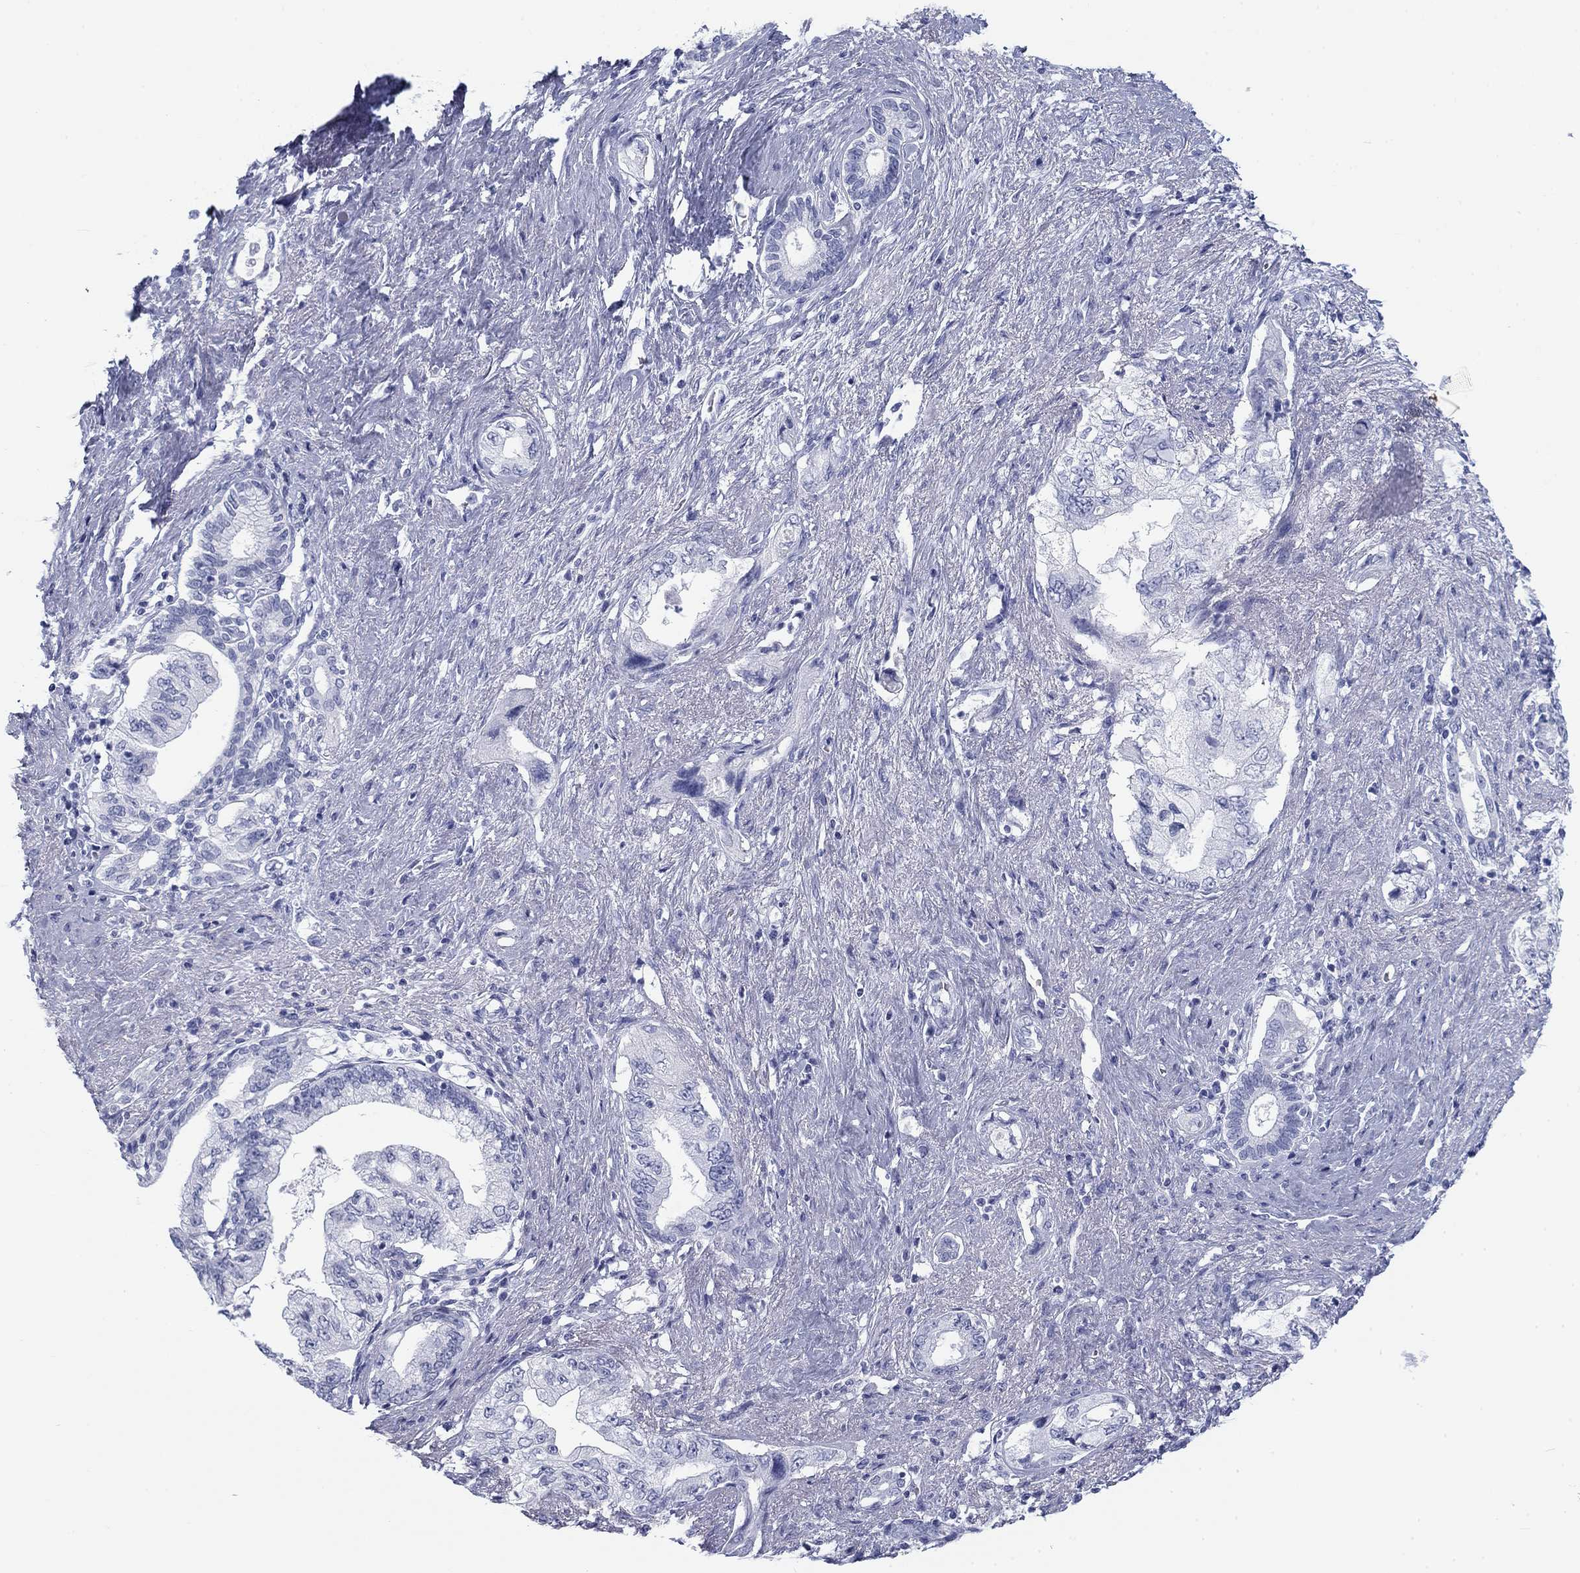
{"staining": {"intensity": "negative", "quantity": "none", "location": "none"}, "tissue": "pancreatic cancer", "cell_type": "Tumor cells", "image_type": "cancer", "snomed": [{"axis": "morphology", "description": "Adenocarcinoma, NOS"}, {"axis": "topography", "description": "Pancreas"}], "caption": "An immunohistochemistry (IHC) image of adenocarcinoma (pancreatic) is shown. There is no staining in tumor cells of adenocarcinoma (pancreatic).", "gene": "CALB1", "patient": {"sex": "female", "age": 73}}